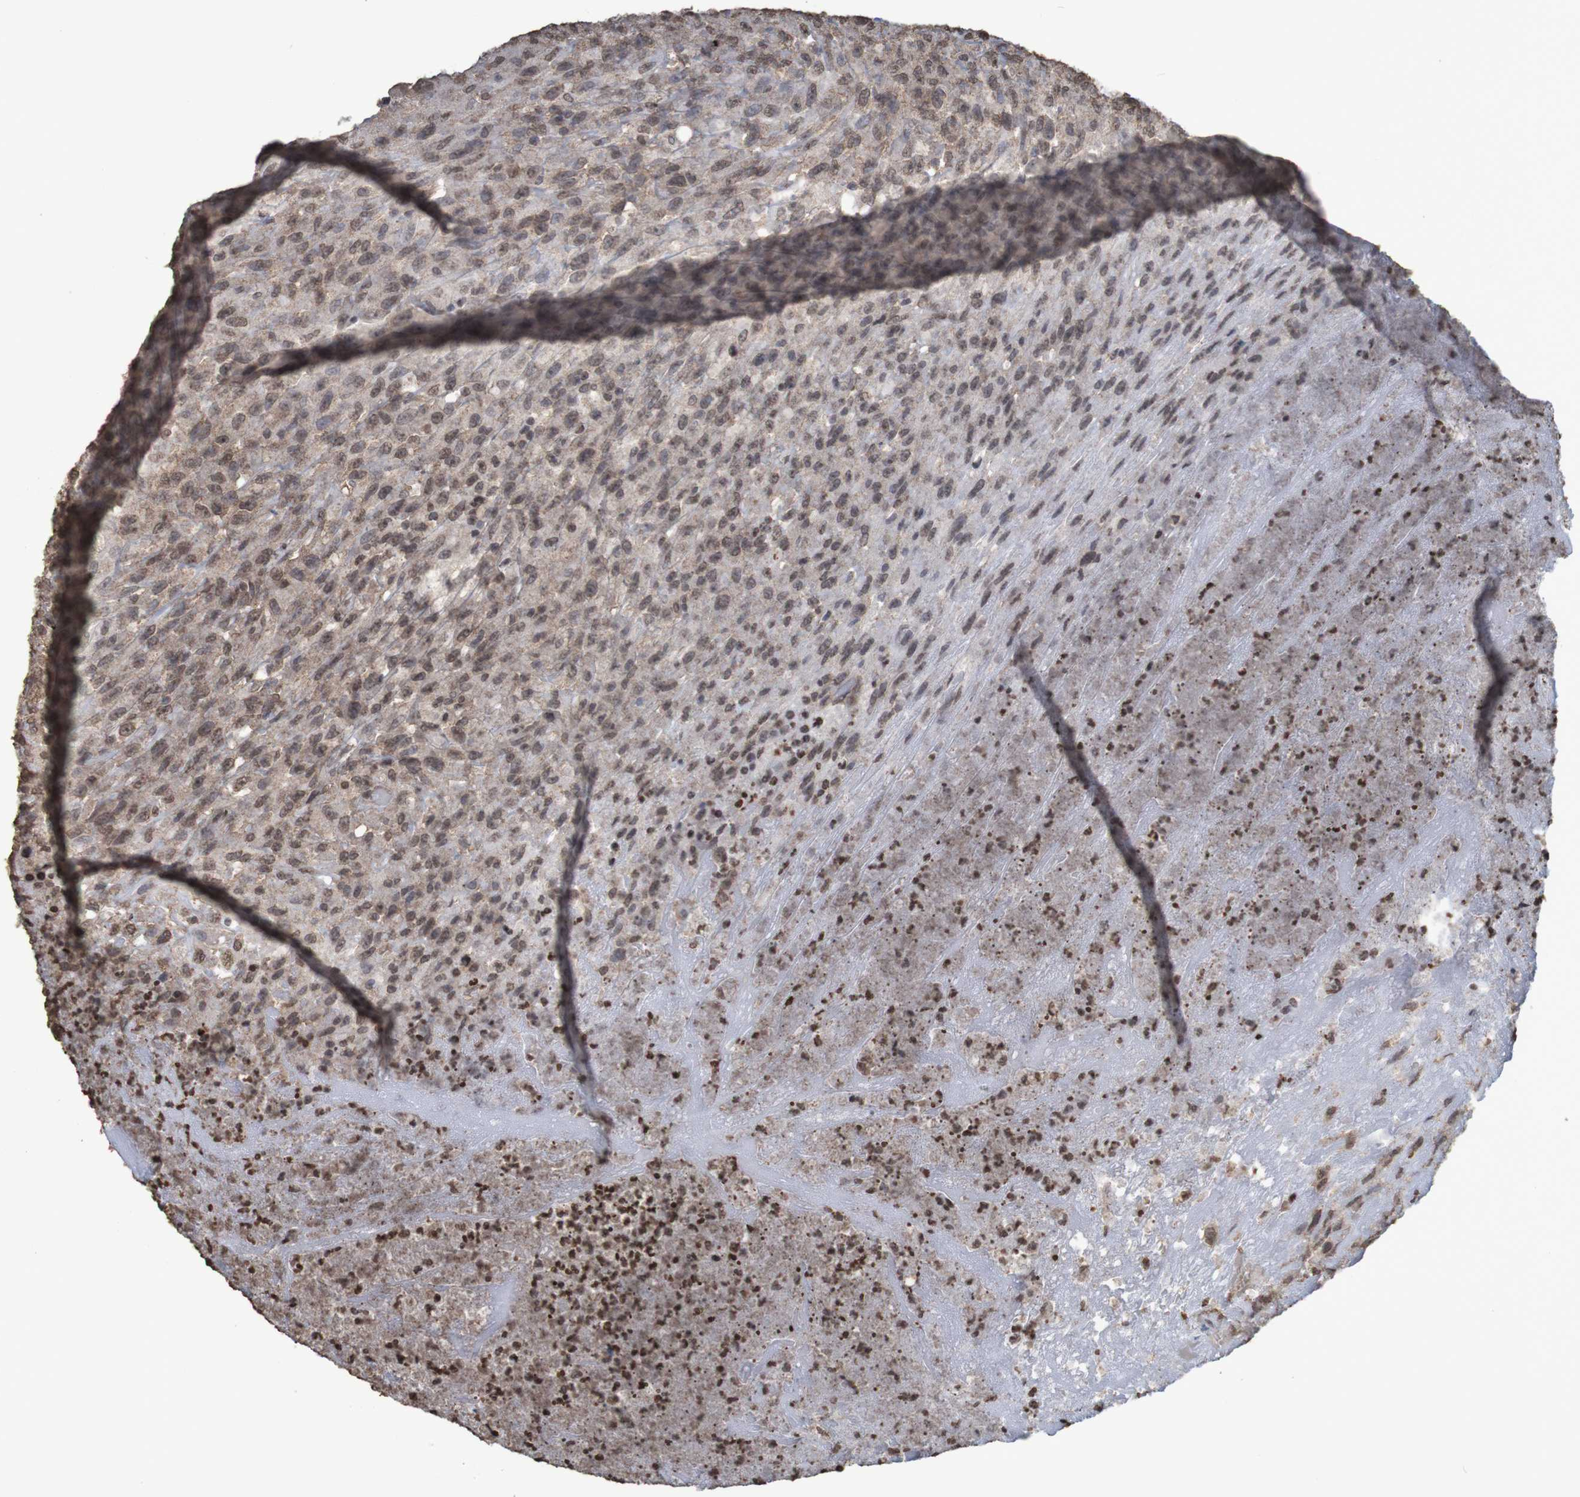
{"staining": {"intensity": "moderate", "quantity": ">75%", "location": "nuclear"}, "tissue": "urothelial cancer", "cell_type": "Tumor cells", "image_type": "cancer", "snomed": [{"axis": "morphology", "description": "Urothelial carcinoma, High grade"}, {"axis": "topography", "description": "Urinary bladder"}], "caption": "Urothelial carcinoma (high-grade) was stained to show a protein in brown. There is medium levels of moderate nuclear positivity in about >75% of tumor cells.", "gene": "GFI1", "patient": {"sex": "male", "age": 66}}